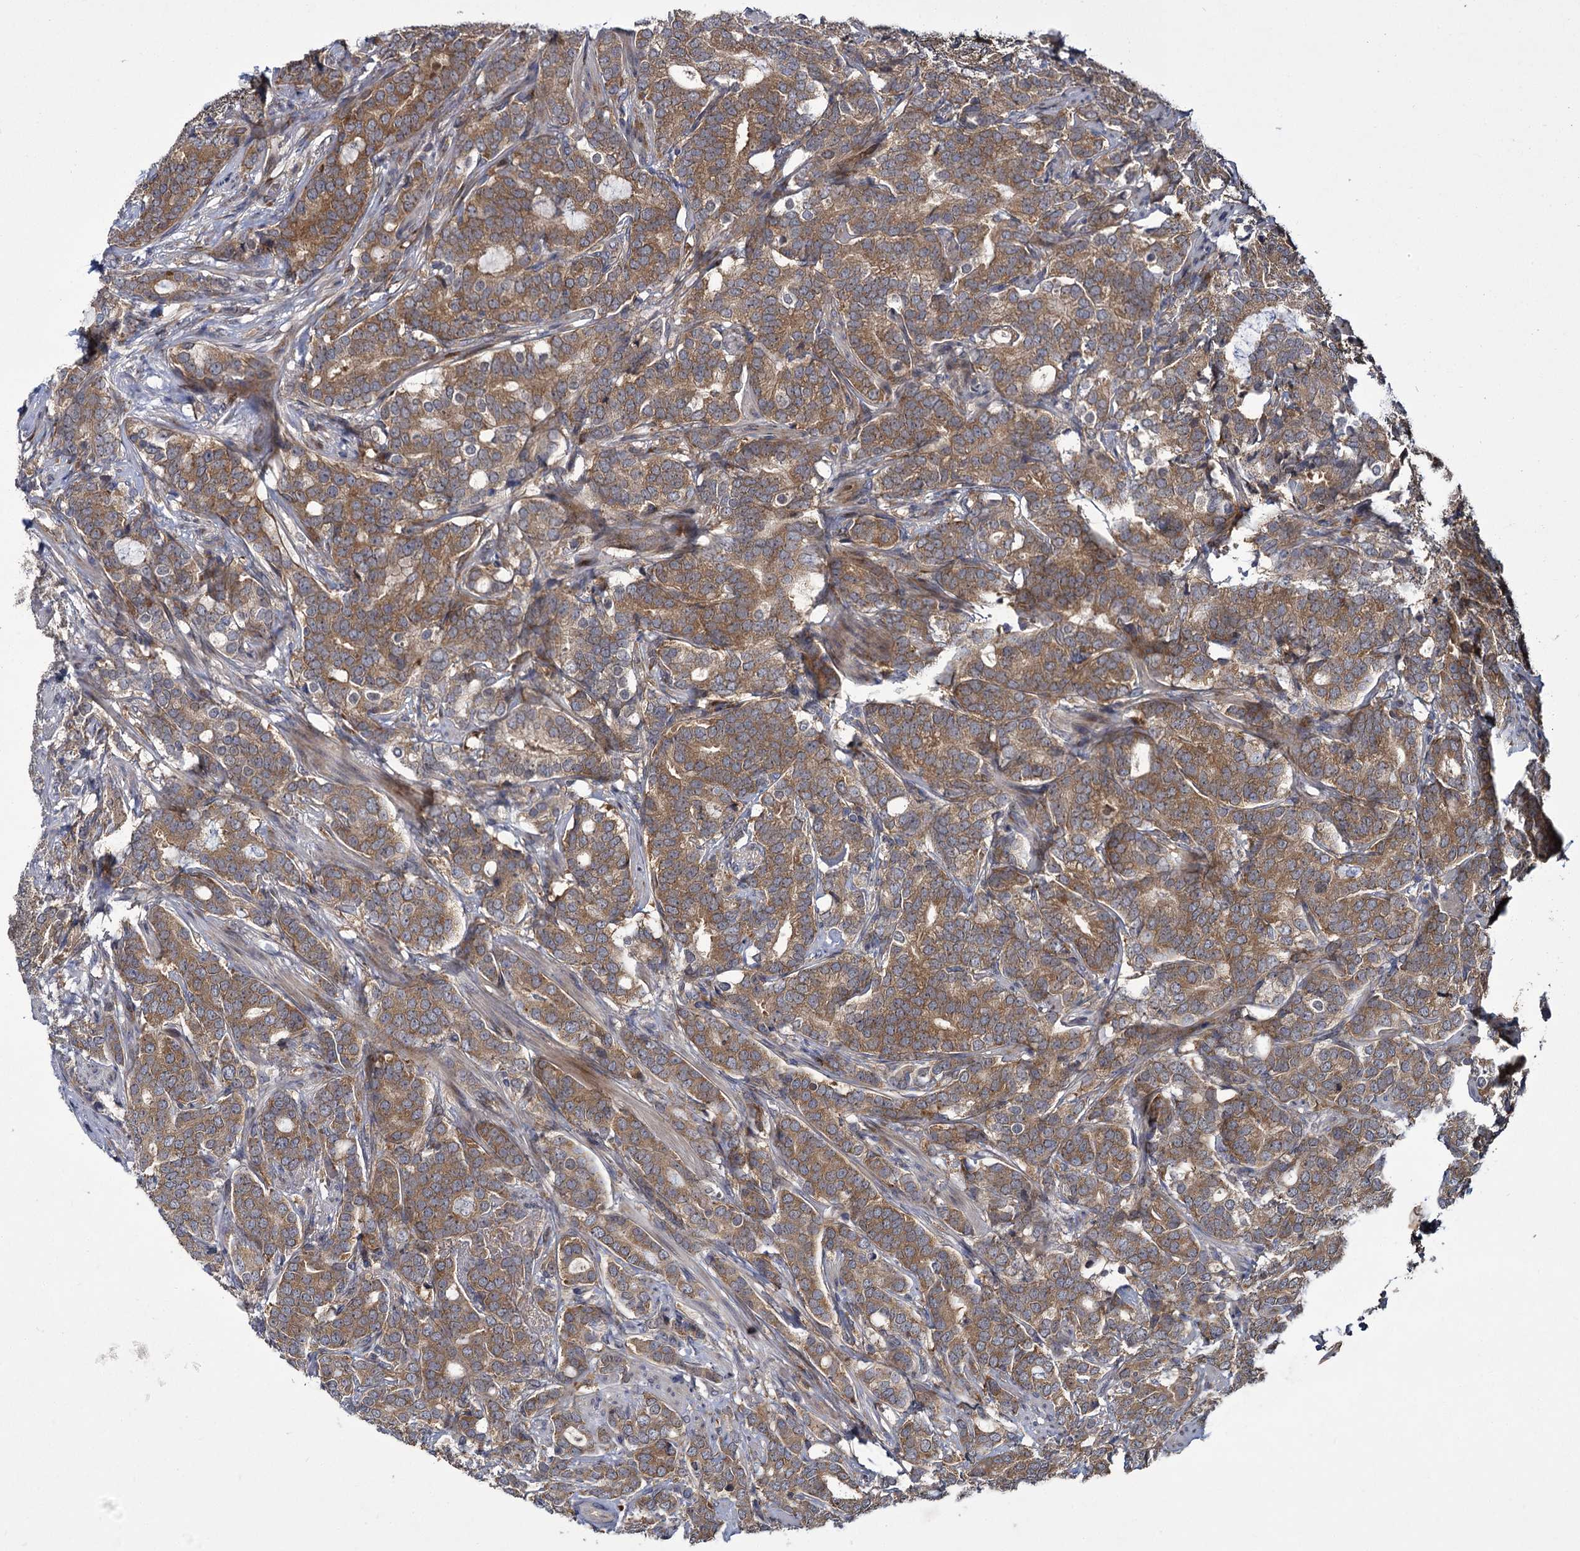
{"staining": {"intensity": "moderate", "quantity": ">75%", "location": "cytoplasmic/membranous"}, "tissue": "prostate cancer", "cell_type": "Tumor cells", "image_type": "cancer", "snomed": [{"axis": "morphology", "description": "Adenocarcinoma, Low grade"}, {"axis": "topography", "description": "Prostate"}], "caption": "The histopathology image demonstrates a brown stain indicating the presence of a protein in the cytoplasmic/membranous of tumor cells in prostate cancer.", "gene": "INPPL1", "patient": {"sex": "male", "age": 71}}